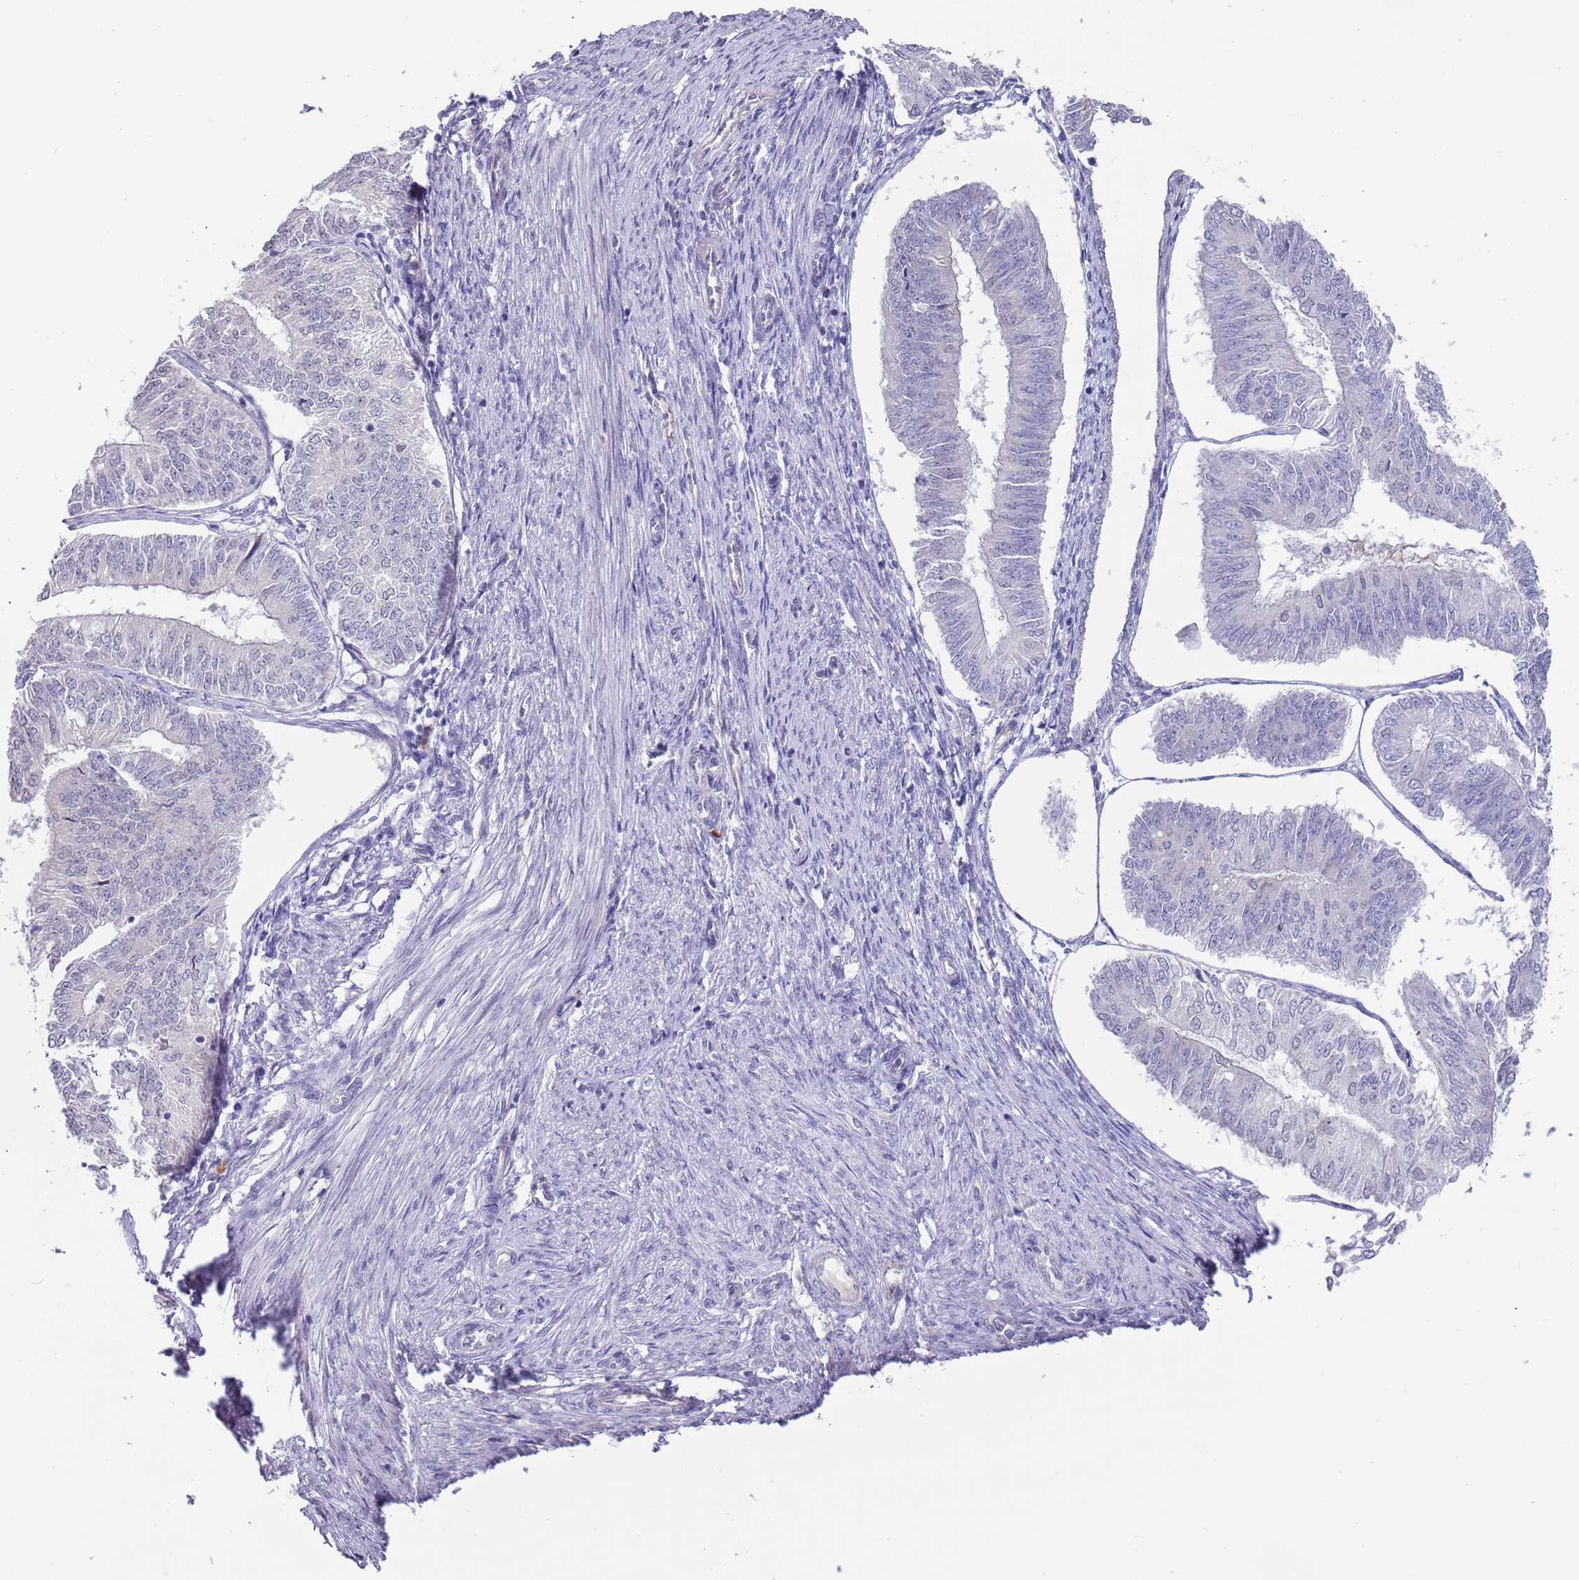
{"staining": {"intensity": "negative", "quantity": "none", "location": "none"}, "tissue": "endometrial cancer", "cell_type": "Tumor cells", "image_type": "cancer", "snomed": [{"axis": "morphology", "description": "Adenocarcinoma, NOS"}, {"axis": "topography", "description": "Endometrium"}], "caption": "Tumor cells are negative for brown protein staining in adenocarcinoma (endometrial). Brightfield microscopy of IHC stained with DAB (brown) and hematoxylin (blue), captured at high magnification.", "gene": "TNRC6C", "patient": {"sex": "female", "age": 58}}